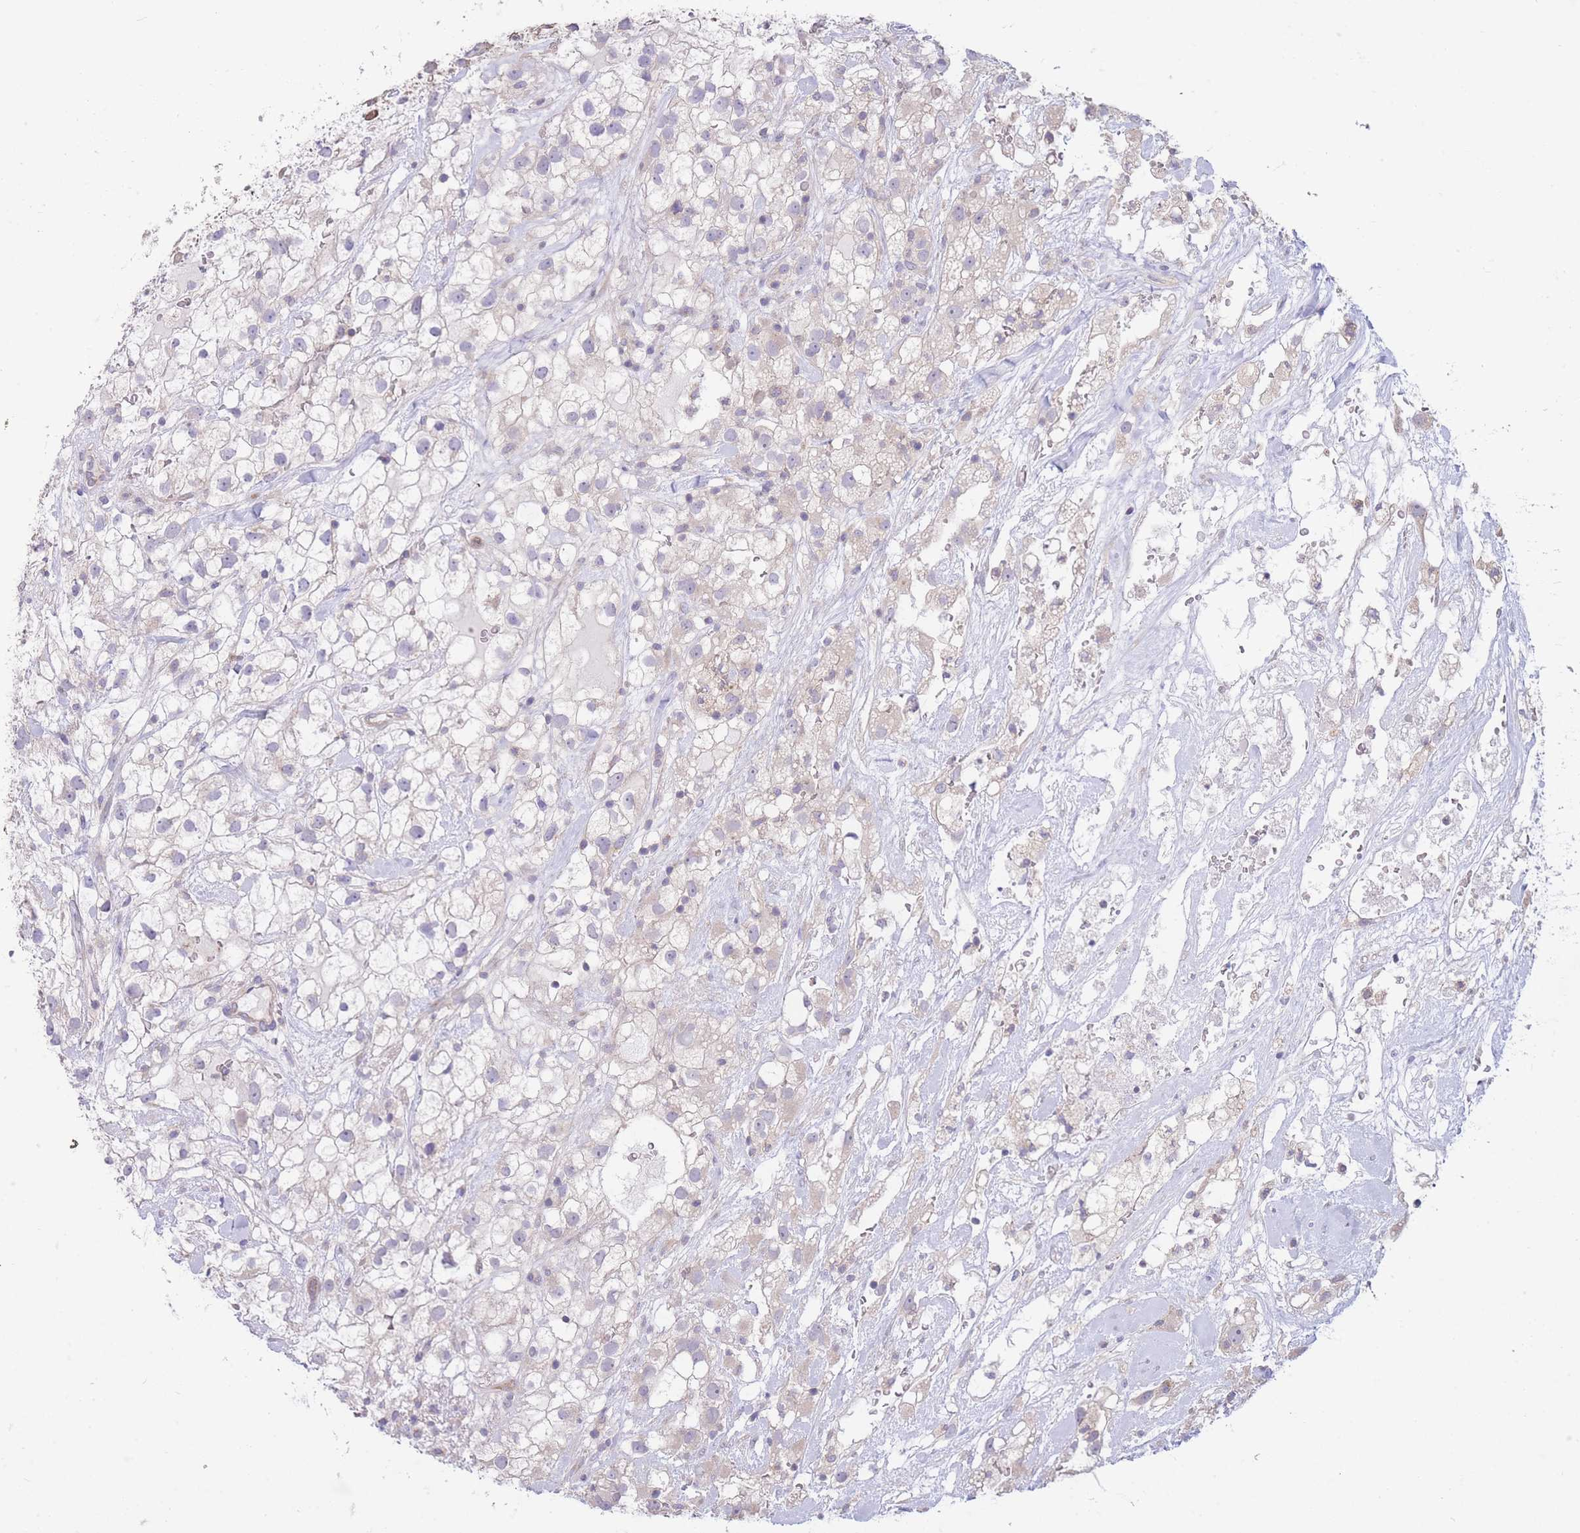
{"staining": {"intensity": "weak", "quantity": "25%-75%", "location": "cytoplasmic/membranous"}, "tissue": "renal cancer", "cell_type": "Tumor cells", "image_type": "cancer", "snomed": [{"axis": "morphology", "description": "Adenocarcinoma, NOS"}, {"axis": "topography", "description": "Kidney"}], "caption": "High-magnification brightfield microscopy of adenocarcinoma (renal) stained with DAB (brown) and counterstained with hematoxylin (blue). tumor cells exhibit weak cytoplasmic/membranous staining is appreciated in approximately25%-75% of cells.", "gene": "ALS2CL", "patient": {"sex": "male", "age": 59}}